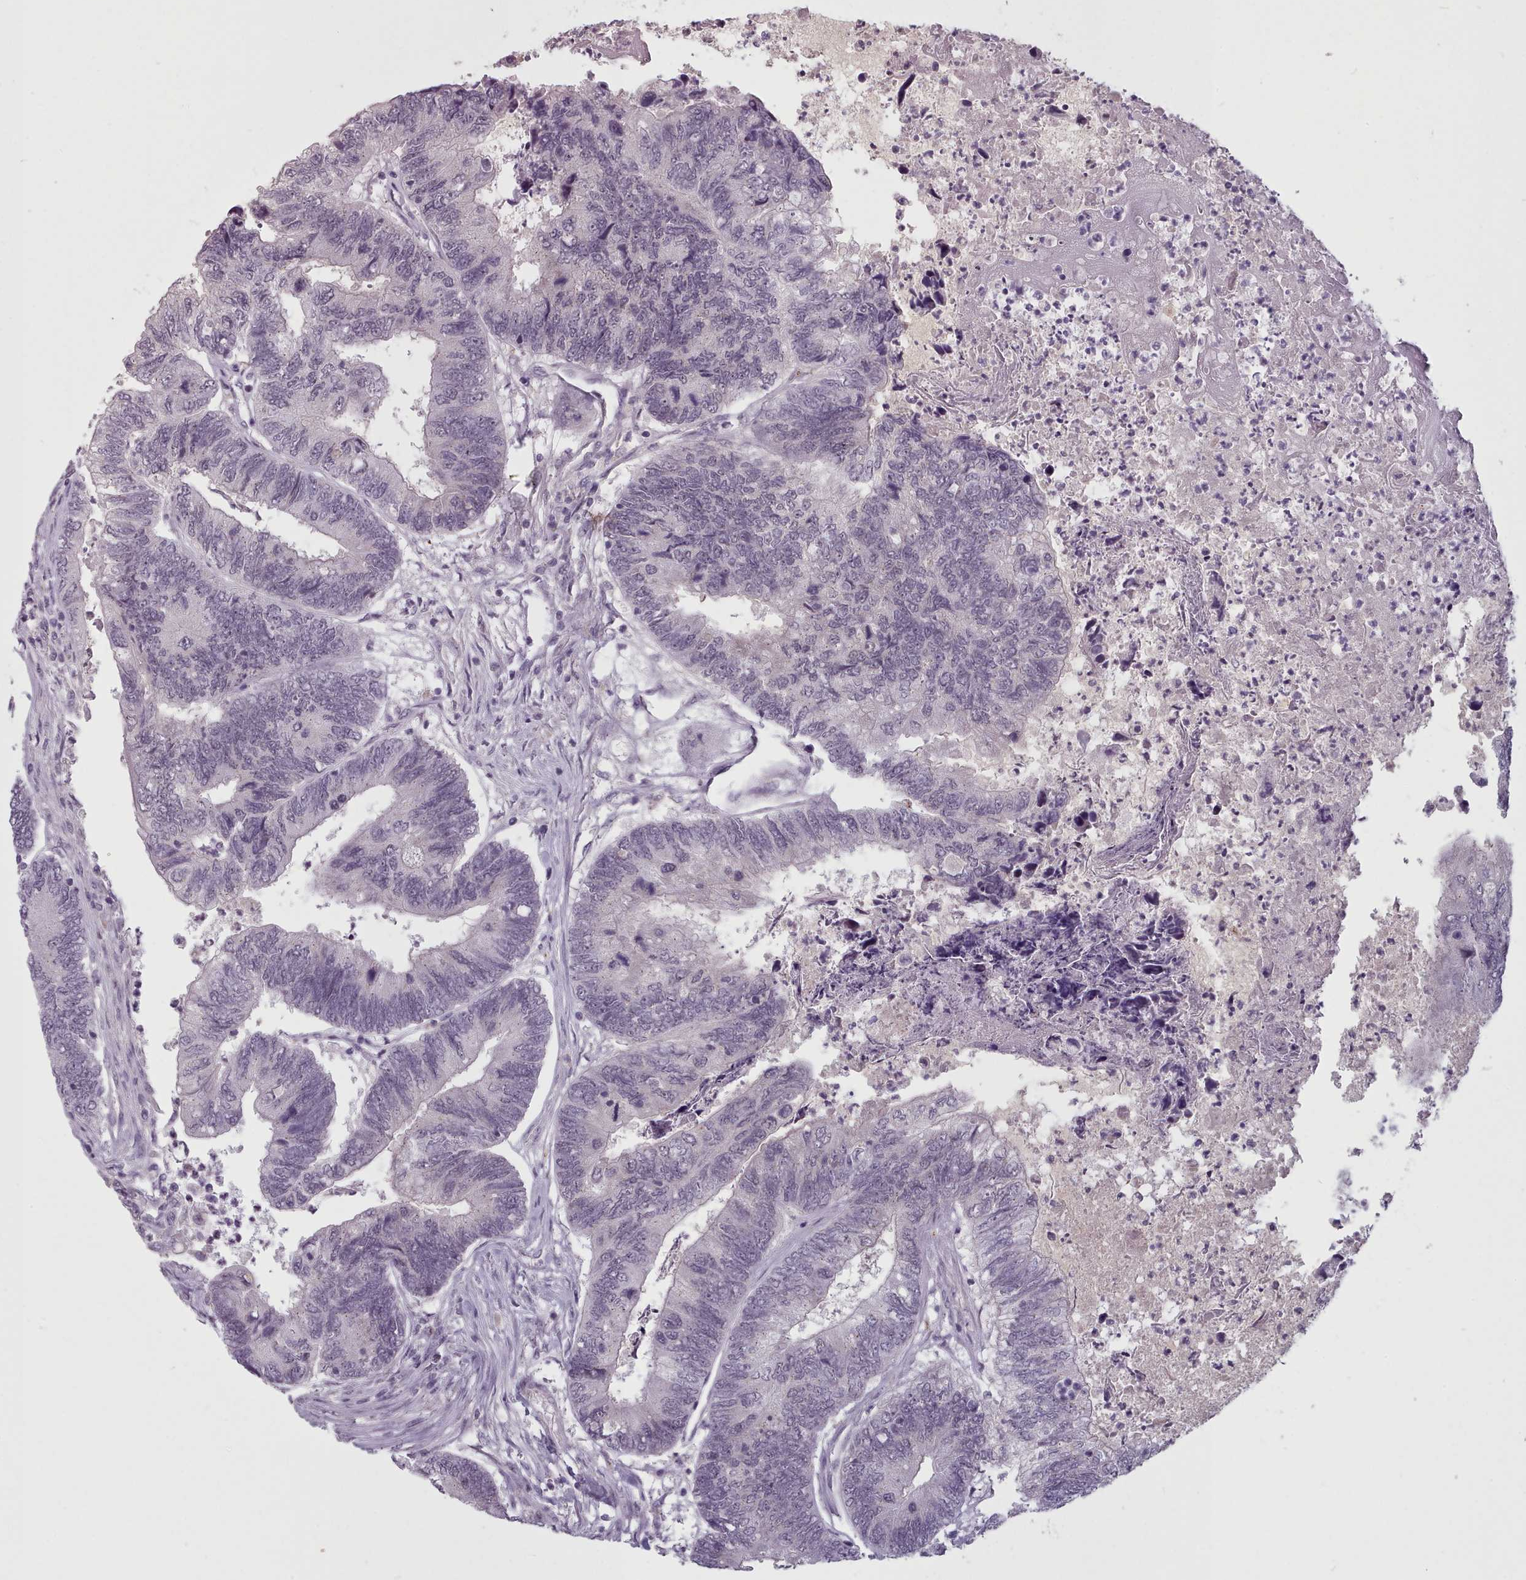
{"staining": {"intensity": "weak", "quantity": "<25%", "location": "nuclear"}, "tissue": "colorectal cancer", "cell_type": "Tumor cells", "image_type": "cancer", "snomed": [{"axis": "morphology", "description": "Adenocarcinoma, NOS"}, {"axis": "topography", "description": "Colon"}], "caption": "The image reveals no significant expression in tumor cells of colorectal adenocarcinoma.", "gene": "PBX4", "patient": {"sex": "female", "age": 67}}